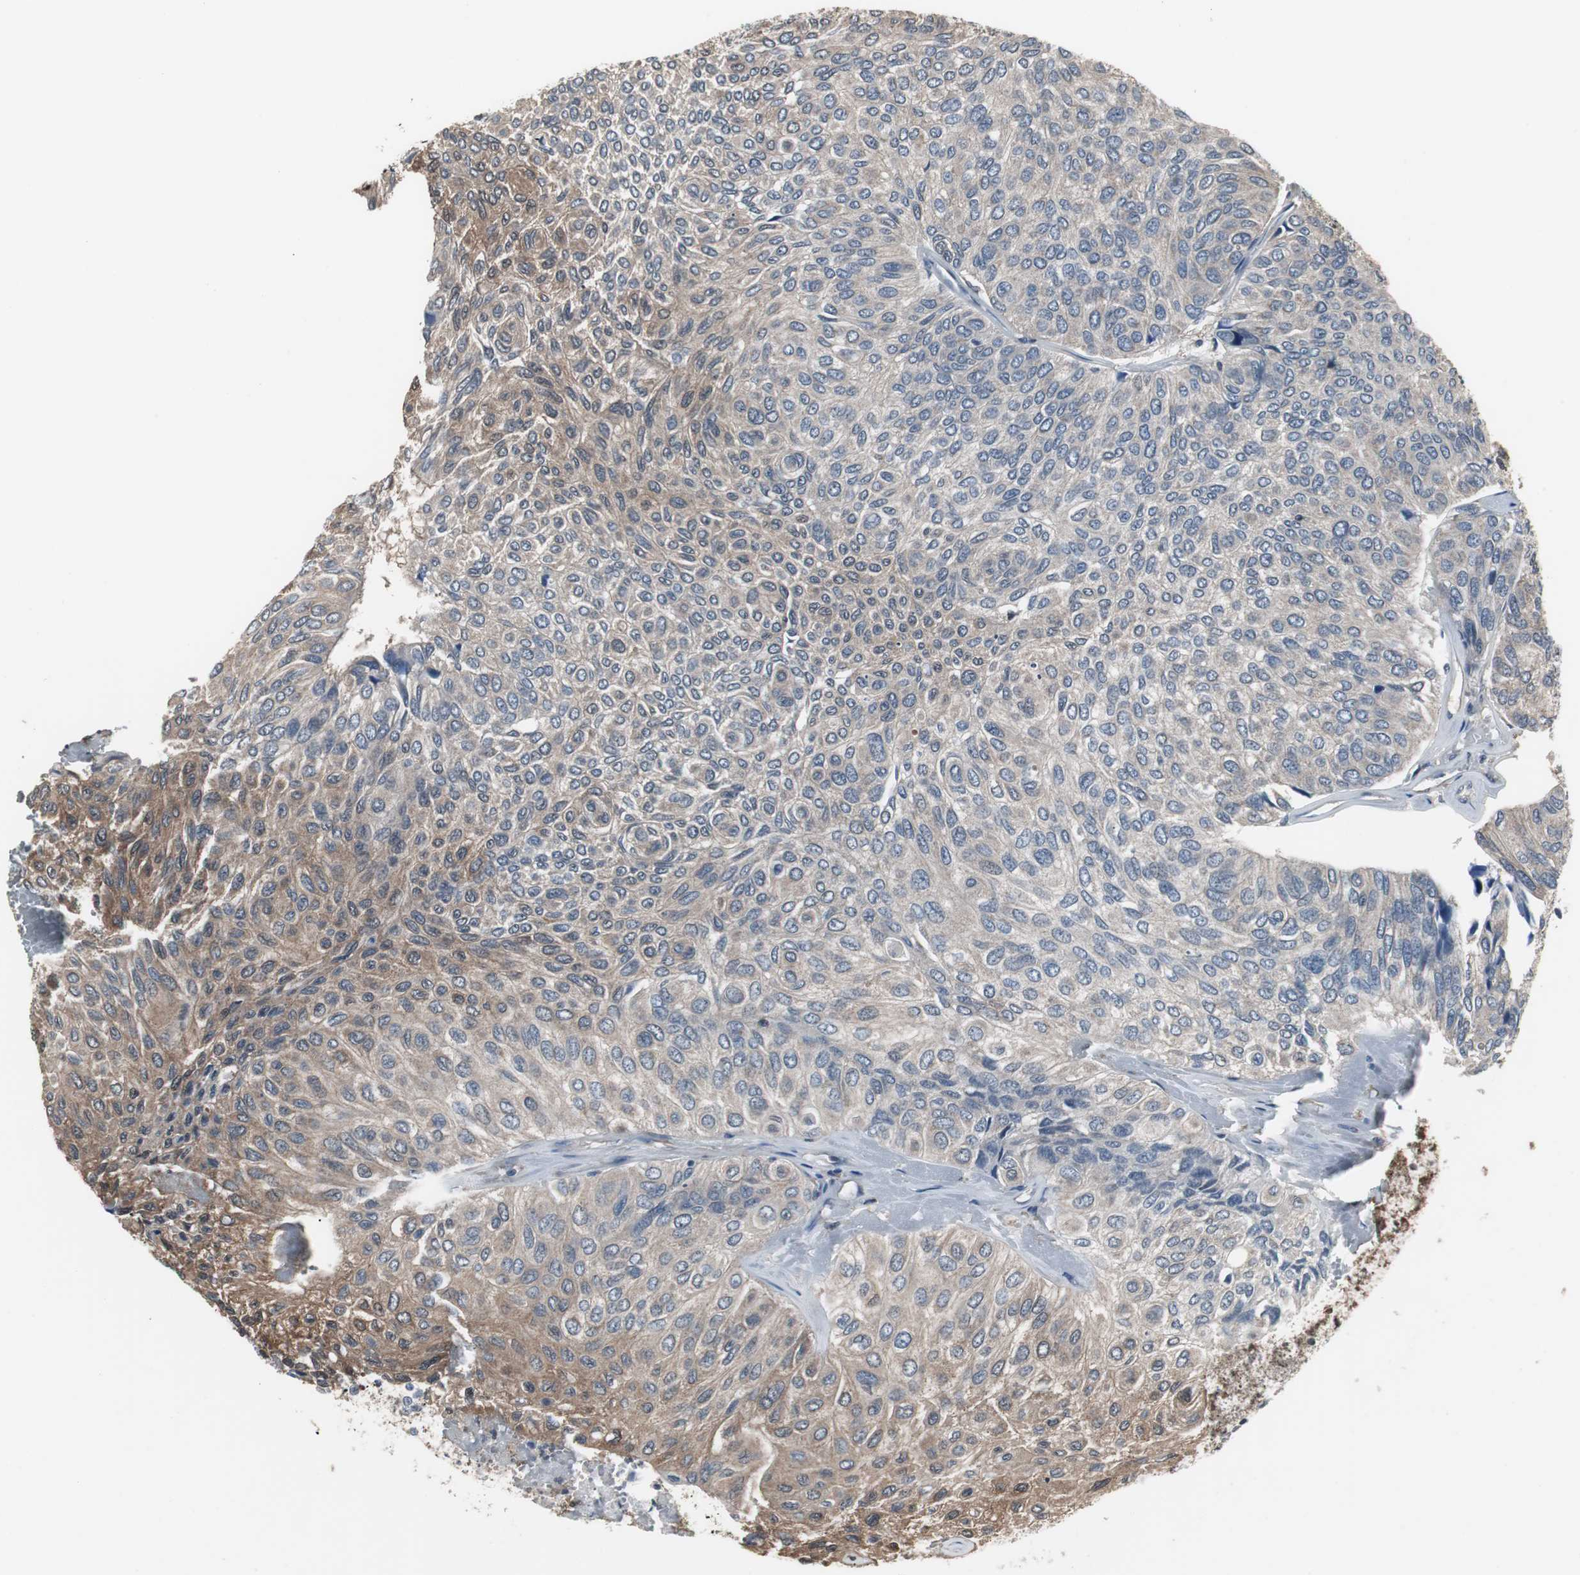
{"staining": {"intensity": "moderate", "quantity": "25%-75%", "location": "cytoplasmic/membranous"}, "tissue": "urothelial cancer", "cell_type": "Tumor cells", "image_type": "cancer", "snomed": [{"axis": "morphology", "description": "Urothelial carcinoma, High grade"}, {"axis": "topography", "description": "Urinary bladder"}], "caption": "A brown stain labels moderate cytoplasmic/membranous expression of a protein in urothelial carcinoma (high-grade) tumor cells.", "gene": "ZSCAN22", "patient": {"sex": "male", "age": 66}}